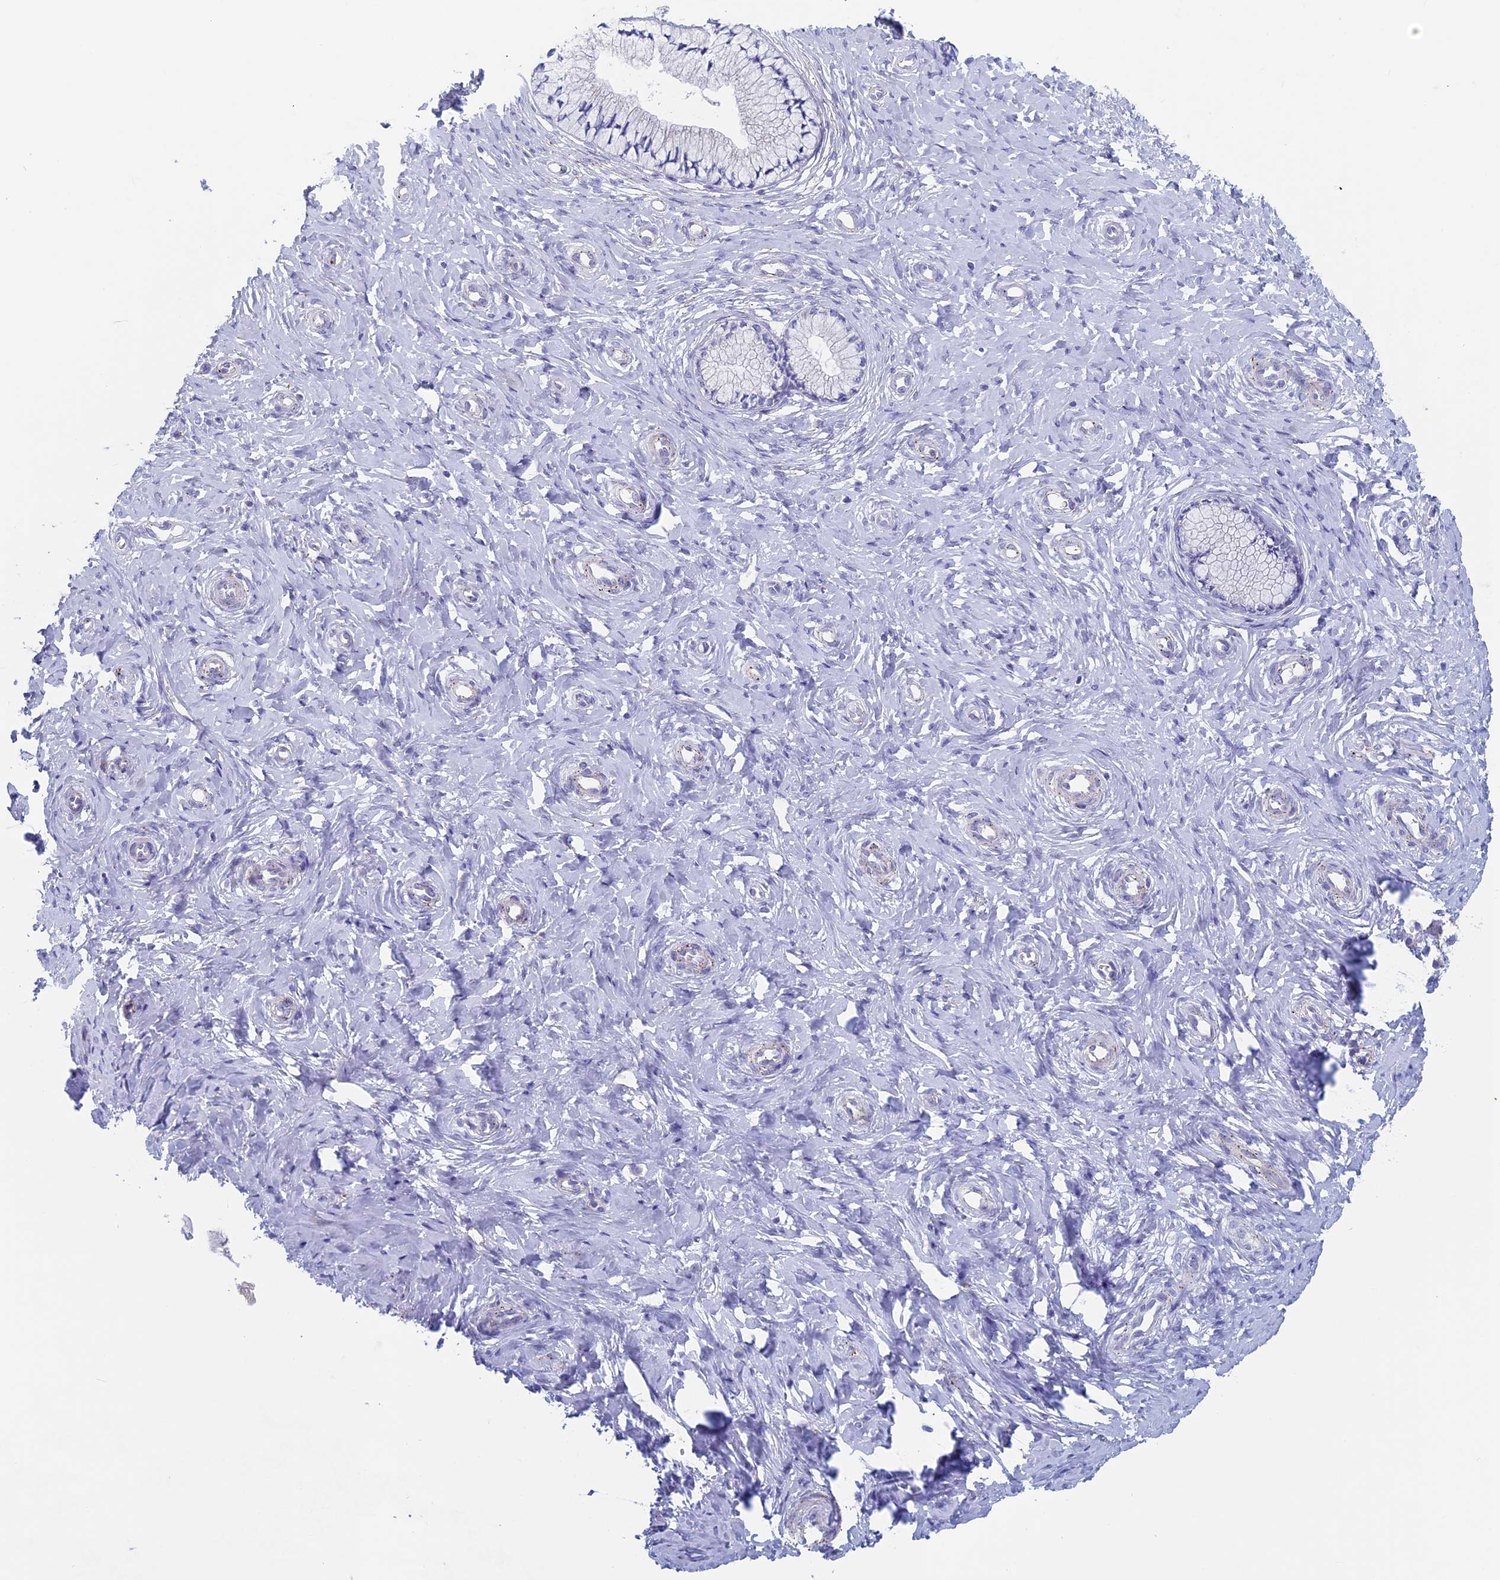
{"staining": {"intensity": "negative", "quantity": "none", "location": "none"}, "tissue": "cervix", "cell_type": "Glandular cells", "image_type": "normal", "snomed": [{"axis": "morphology", "description": "Normal tissue, NOS"}, {"axis": "topography", "description": "Cervix"}], "caption": "A photomicrograph of cervix stained for a protein demonstrates no brown staining in glandular cells.", "gene": "MAGEB6", "patient": {"sex": "female", "age": 36}}